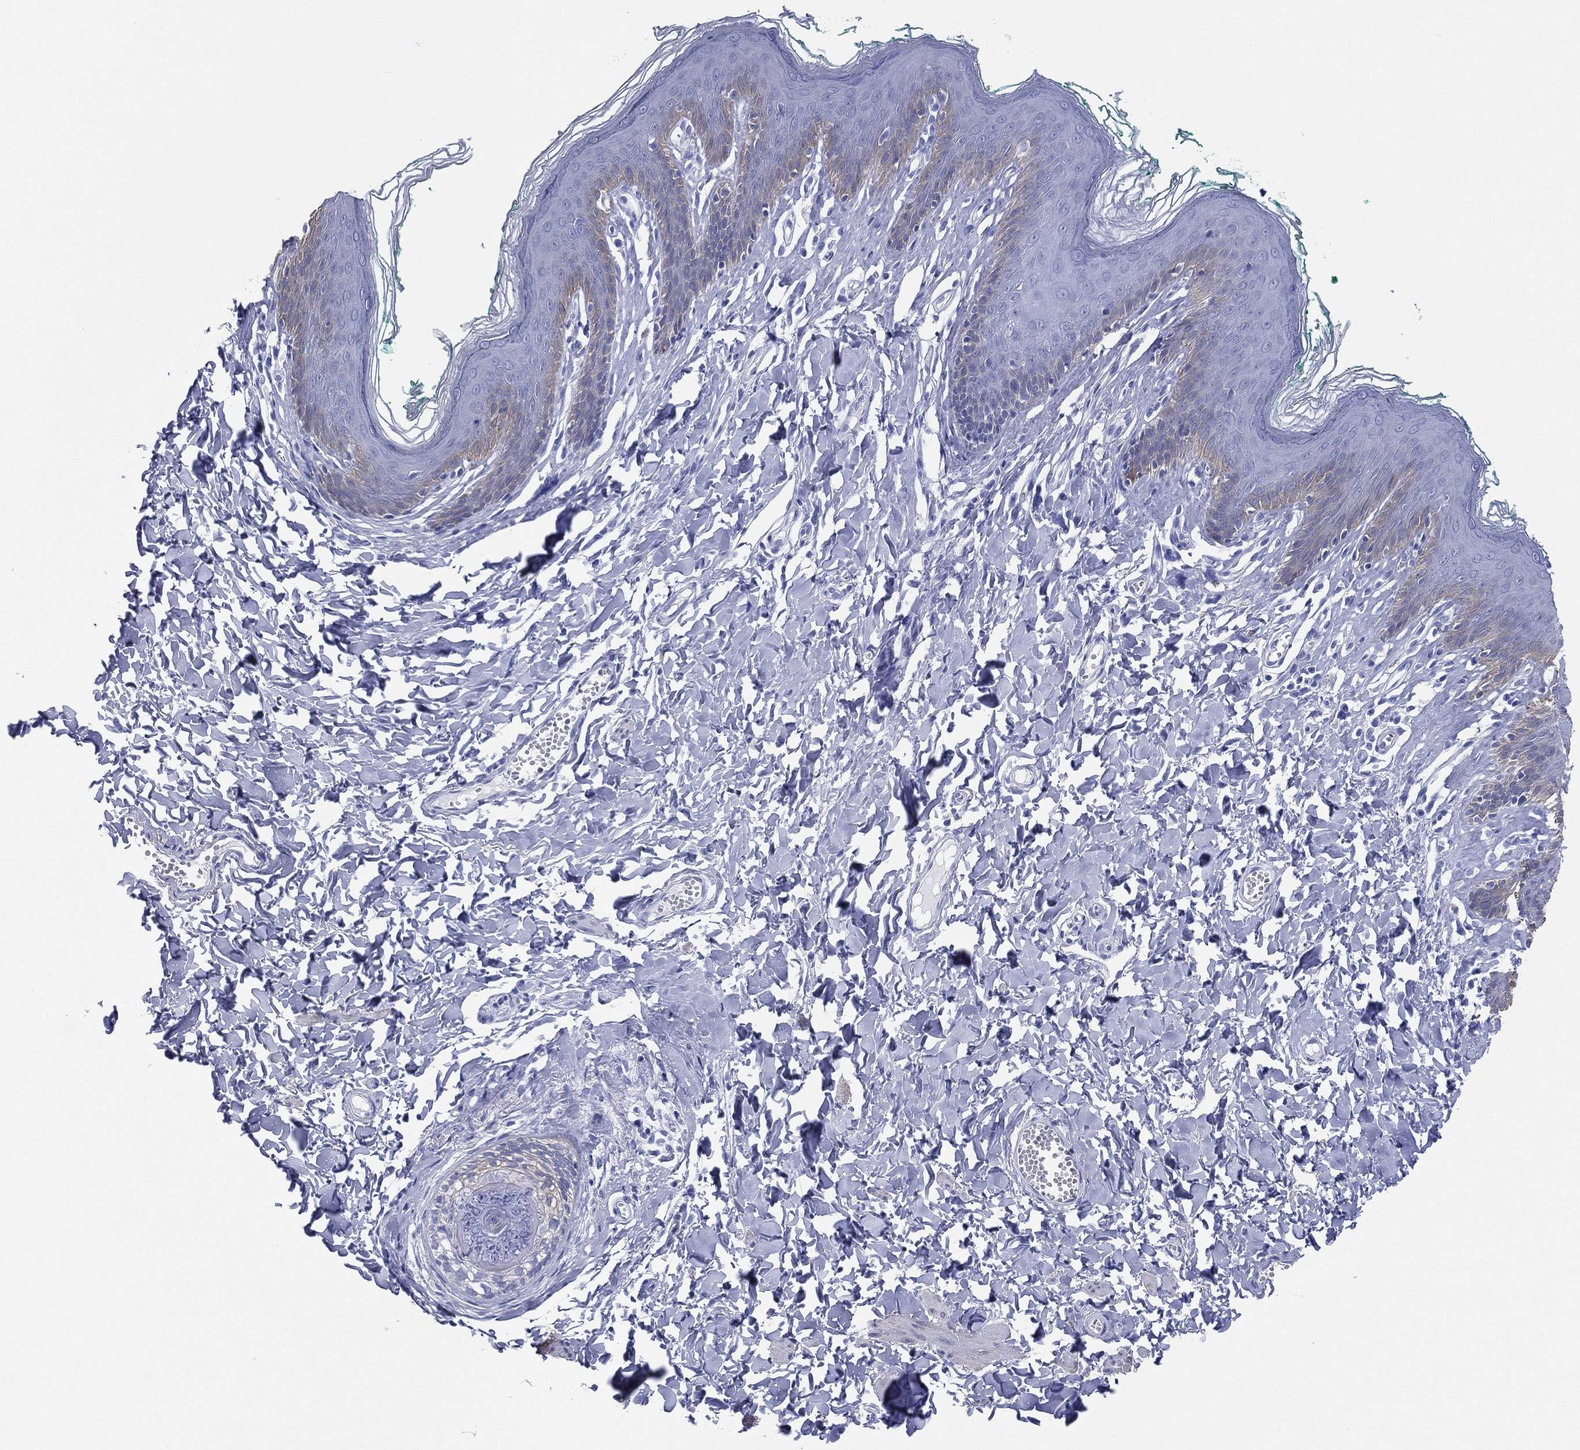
{"staining": {"intensity": "weak", "quantity": "<25%", "location": "cytoplasmic/membranous"}, "tissue": "skin", "cell_type": "Epidermal cells", "image_type": "normal", "snomed": [{"axis": "morphology", "description": "Normal tissue, NOS"}, {"axis": "topography", "description": "Vulva"}], "caption": "Skin was stained to show a protein in brown. There is no significant staining in epidermal cells. (Stains: DAB (3,3'-diaminobenzidine) IHC with hematoxylin counter stain, Microscopy: brightfield microscopy at high magnification).", "gene": "CD79A", "patient": {"sex": "female", "age": 66}}